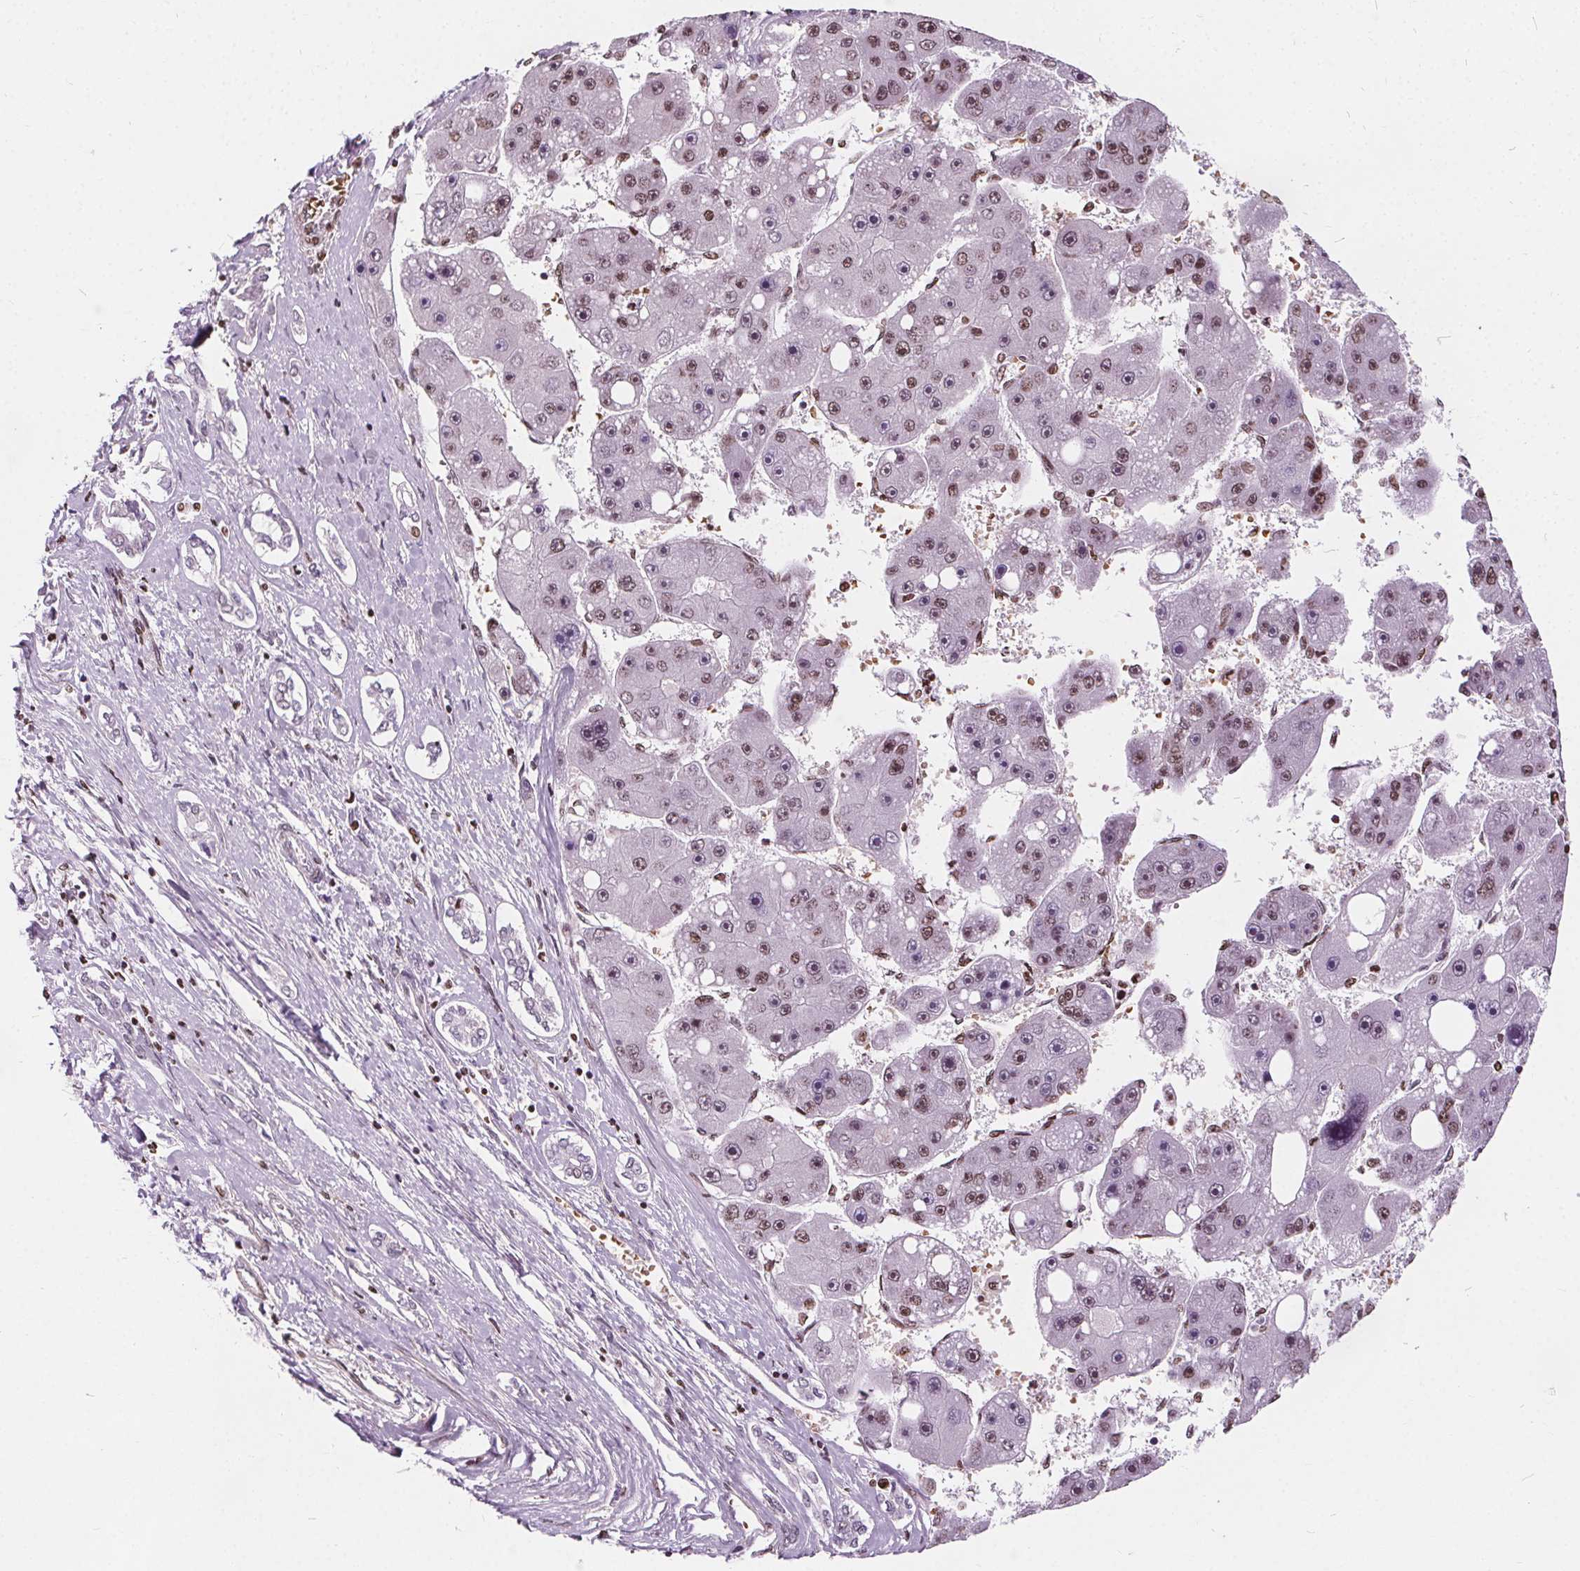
{"staining": {"intensity": "moderate", "quantity": ">75%", "location": "nuclear"}, "tissue": "liver cancer", "cell_type": "Tumor cells", "image_type": "cancer", "snomed": [{"axis": "morphology", "description": "Carcinoma, Hepatocellular, NOS"}, {"axis": "topography", "description": "Liver"}], "caption": "Immunohistochemical staining of human liver hepatocellular carcinoma exhibits moderate nuclear protein expression in approximately >75% of tumor cells. The staining is performed using DAB brown chromogen to label protein expression. The nuclei are counter-stained blue using hematoxylin.", "gene": "ISLR2", "patient": {"sex": "female", "age": 61}}